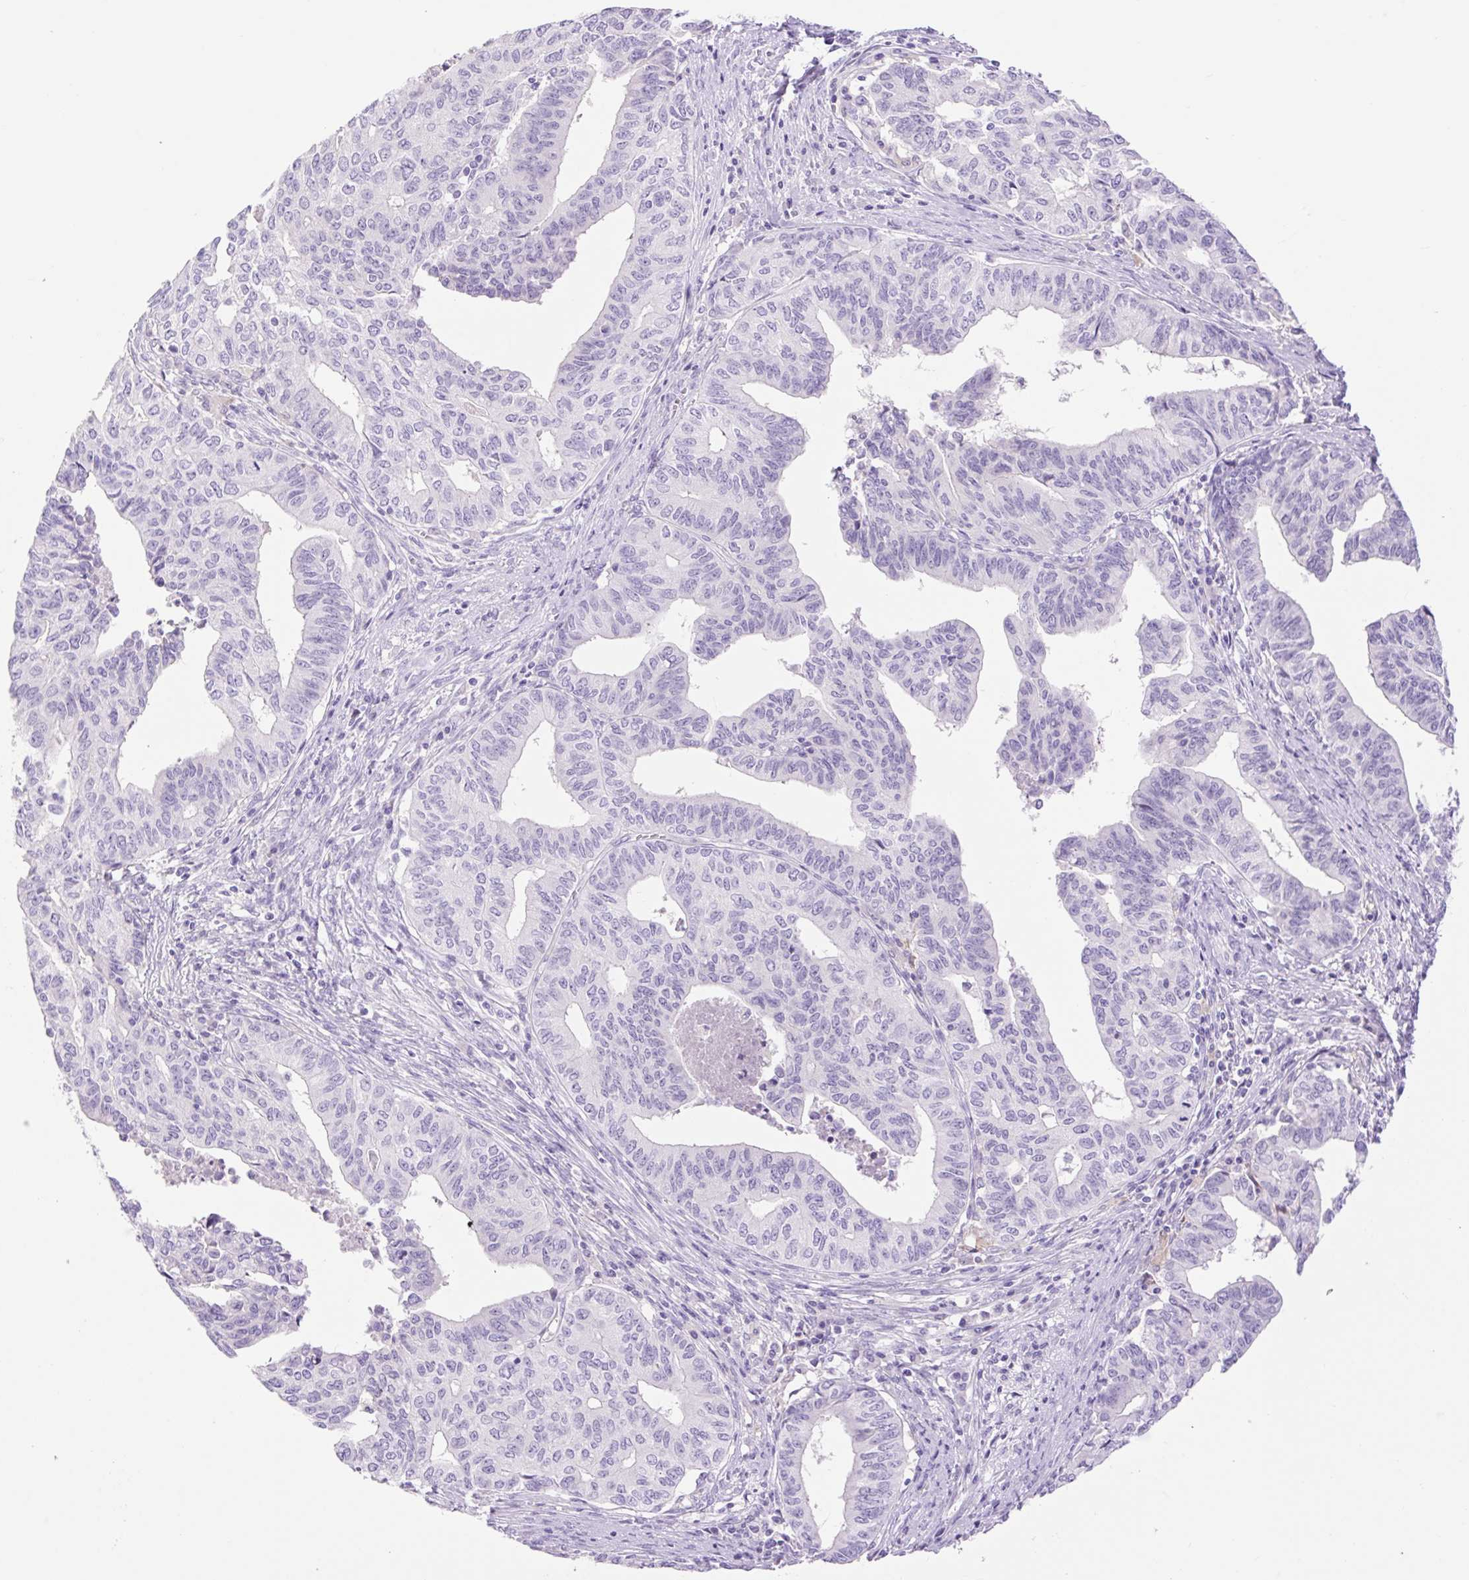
{"staining": {"intensity": "negative", "quantity": "none", "location": "none"}, "tissue": "endometrial cancer", "cell_type": "Tumor cells", "image_type": "cancer", "snomed": [{"axis": "morphology", "description": "Adenocarcinoma, NOS"}, {"axis": "topography", "description": "Endometrium"}], "caption": "DAB immunohistochemical staining of human endometrial cancer shows no significant staining in tumor cells.", "gene": "SLC25A40", "patient": {"sex": "female", "age": 65}}